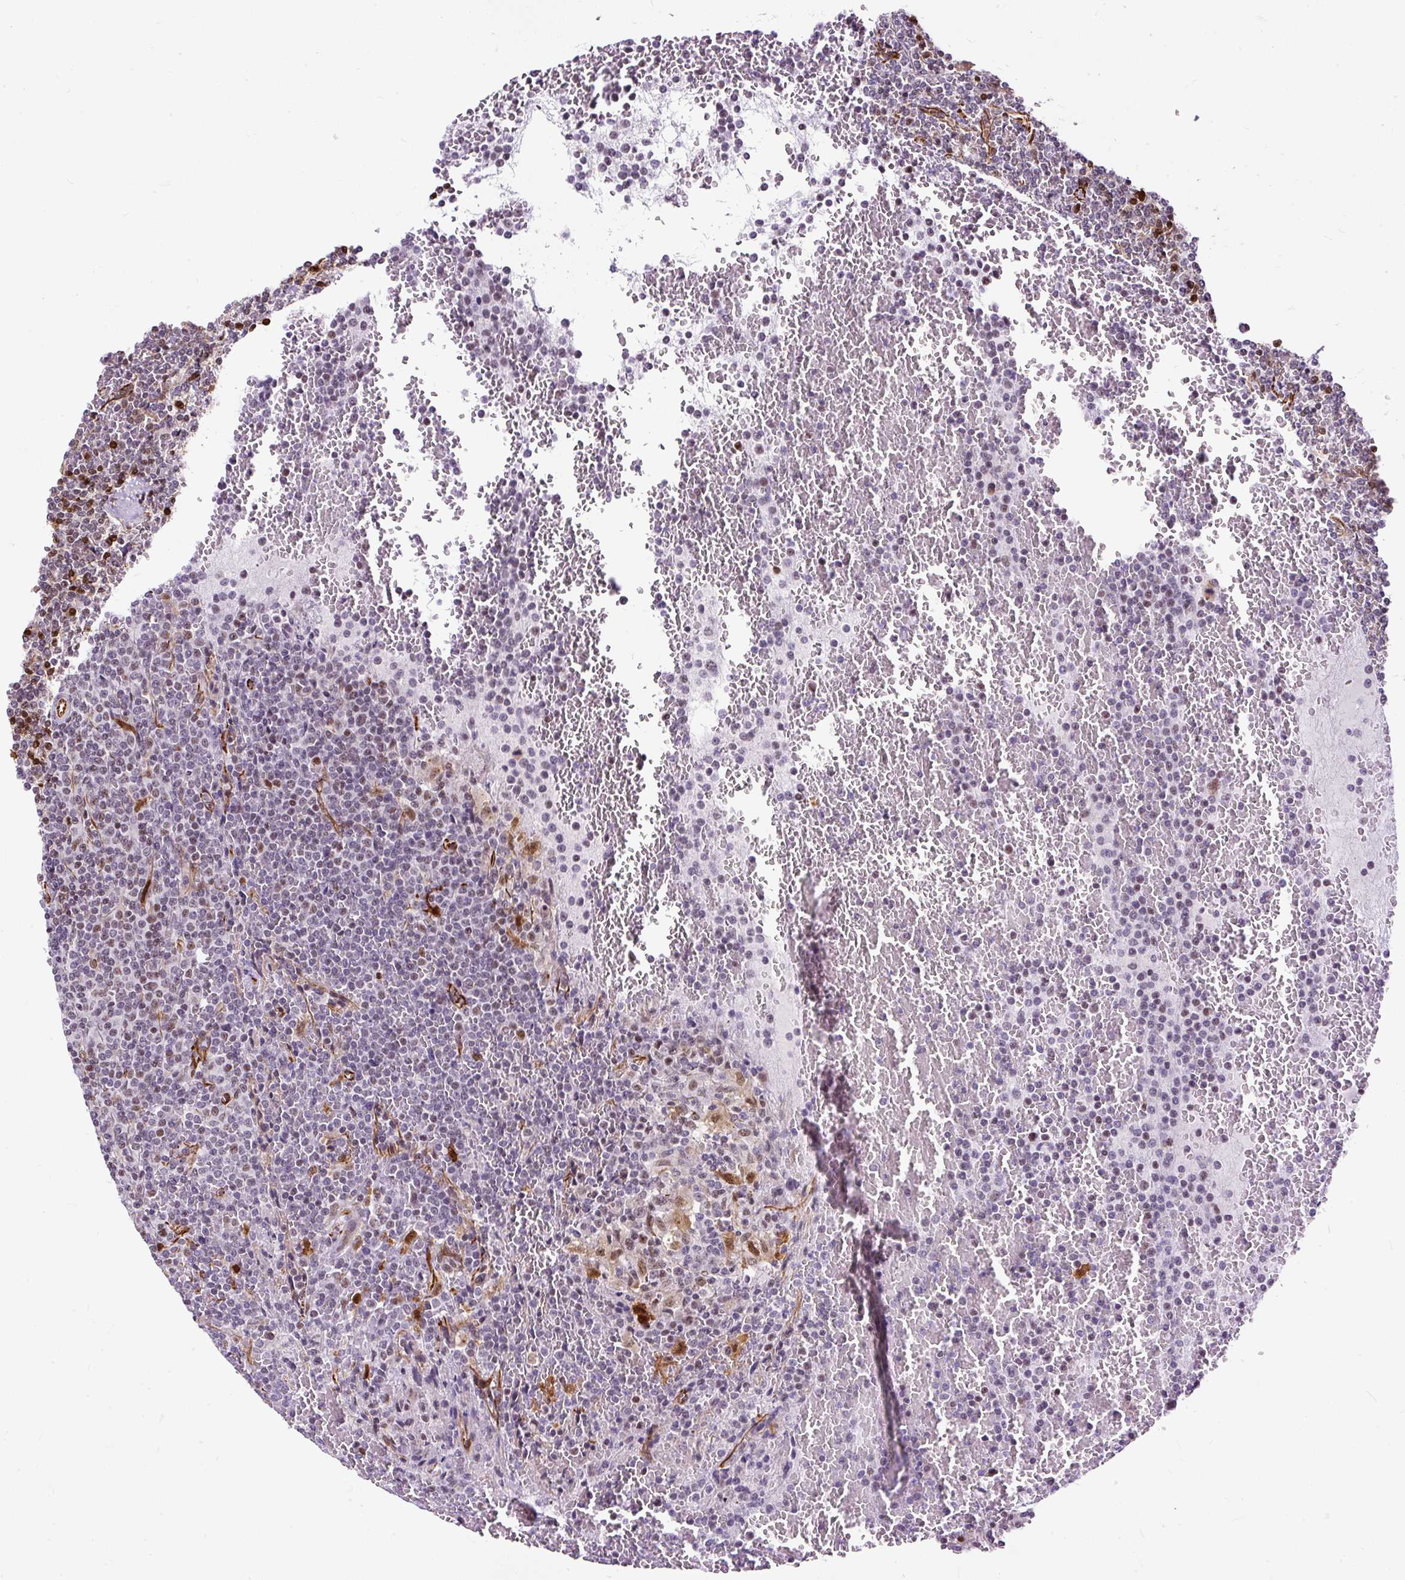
{"staining": {"intensity": "negative", "quantity": "none", "location": "none"}, "tissue": "lymphoma", "cell_type": "Tumor cells", "image_type": "cancer", "snomed": [{"axis": "morphology", "description": "Malignant lymphoma, non-Hodgkin's type, Low grade"}, {"axis": "topography", "description": "Spleen"}], "caption": "Tumor cells show no significant staining in malignant lymphoma, non-Hodgkin's type (low-grade). The staining was performed using DAB to visualize the protein expression in brown, while the nuclei were stained in blue with hematoxylin (Magnification: 20x).", "gene": "LUC7L2", "patient": {"sex": "female", "age": 19}}